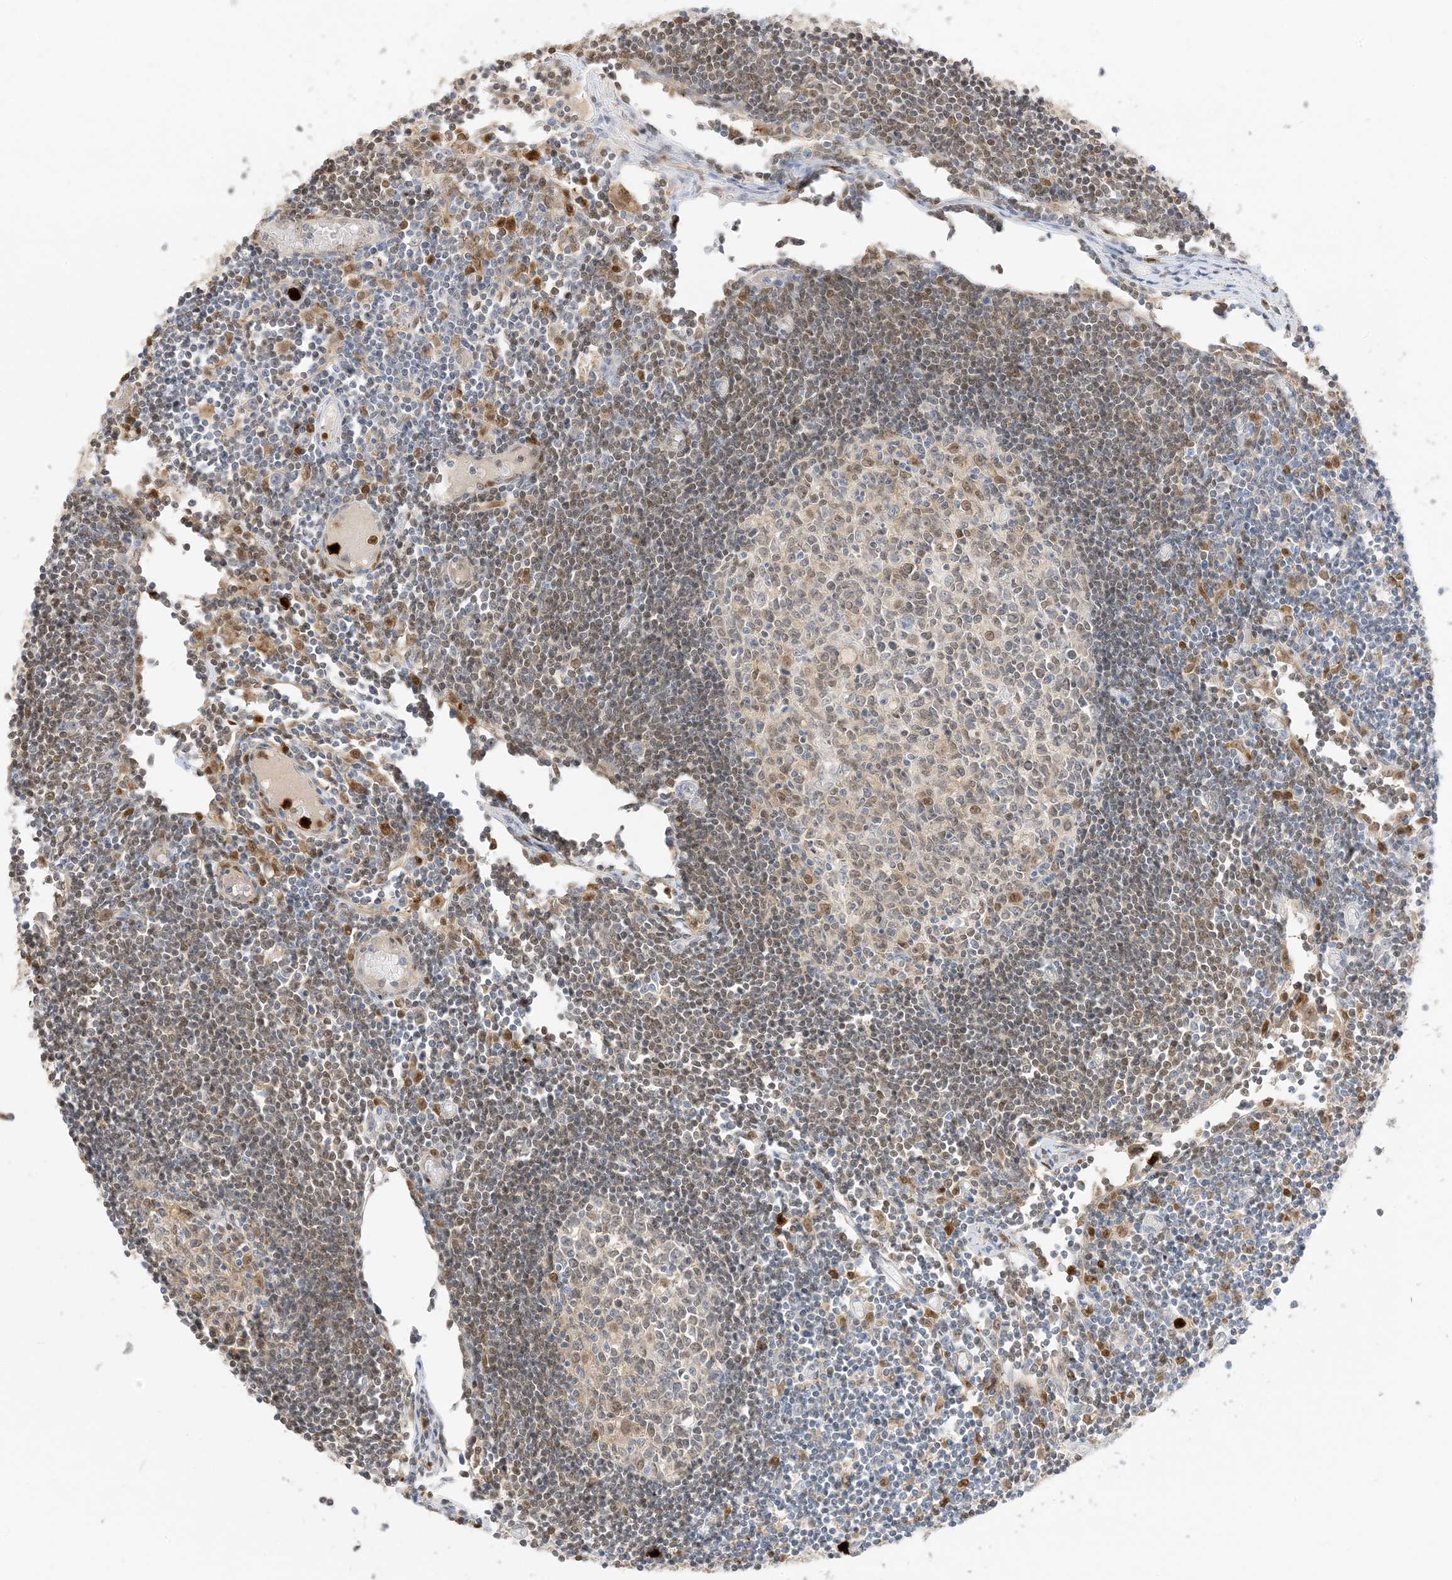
{"staining": {"intensity": "moderate", "quantity": "<25%", "location": "nuclear"}, "tissue": "lymph node", "cell_type": "Germinal center cells", "image_type": "normal", "snomed": [{"axis": "morphology", "description": "Normal tissue, NOS"}, {"axis": "topography", "description": "Lymph node"}], "caption": "Protein expression analysis of benign human lymph node reveals moderate nuclear expression in about <25% of germinal center cells. (DAB IHC, brown staining for protein, blue staining for nuclei).", "gene": "GCA", "patient": {"sex": "female", "age": 11}}